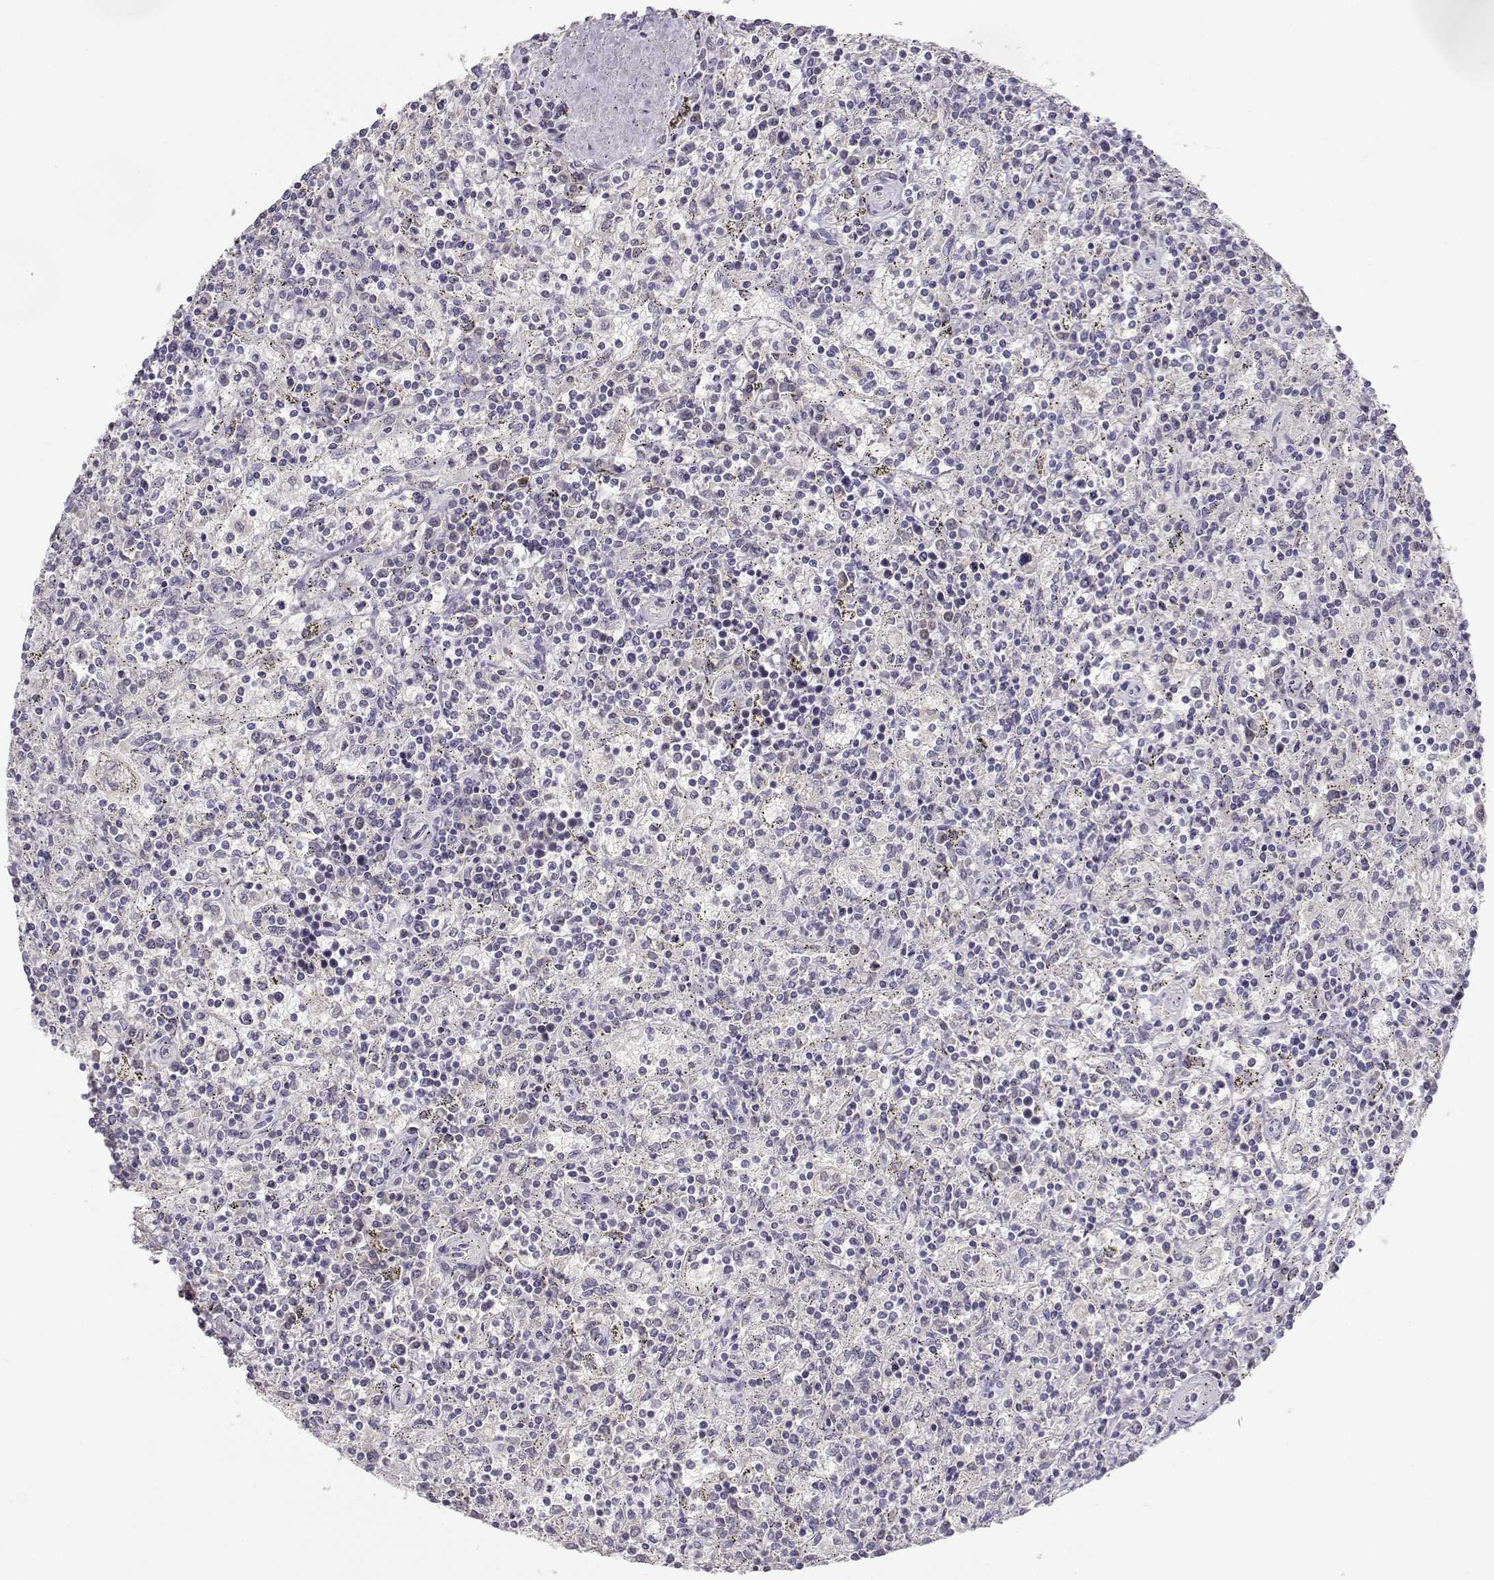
{"staining": {"intensity": "negative", "quantity": "none", "location": "none"}, "tissue": "lymphoma", "cell_type": "Tumor cells", "image_type": "cancer", "snomed": [{"axis": "morphology", "description": "Malignant lymphoma, non-Hodgkin's type, Low grade"}, {"axis": "topography", "description": "Spleen"}], "caption": "Human lymphoma stained for a protein using immunohistochemistry reveals no staining in tumor cells.", "gene": "OPN5", "patient": {"sex": "male", "age": 62}}